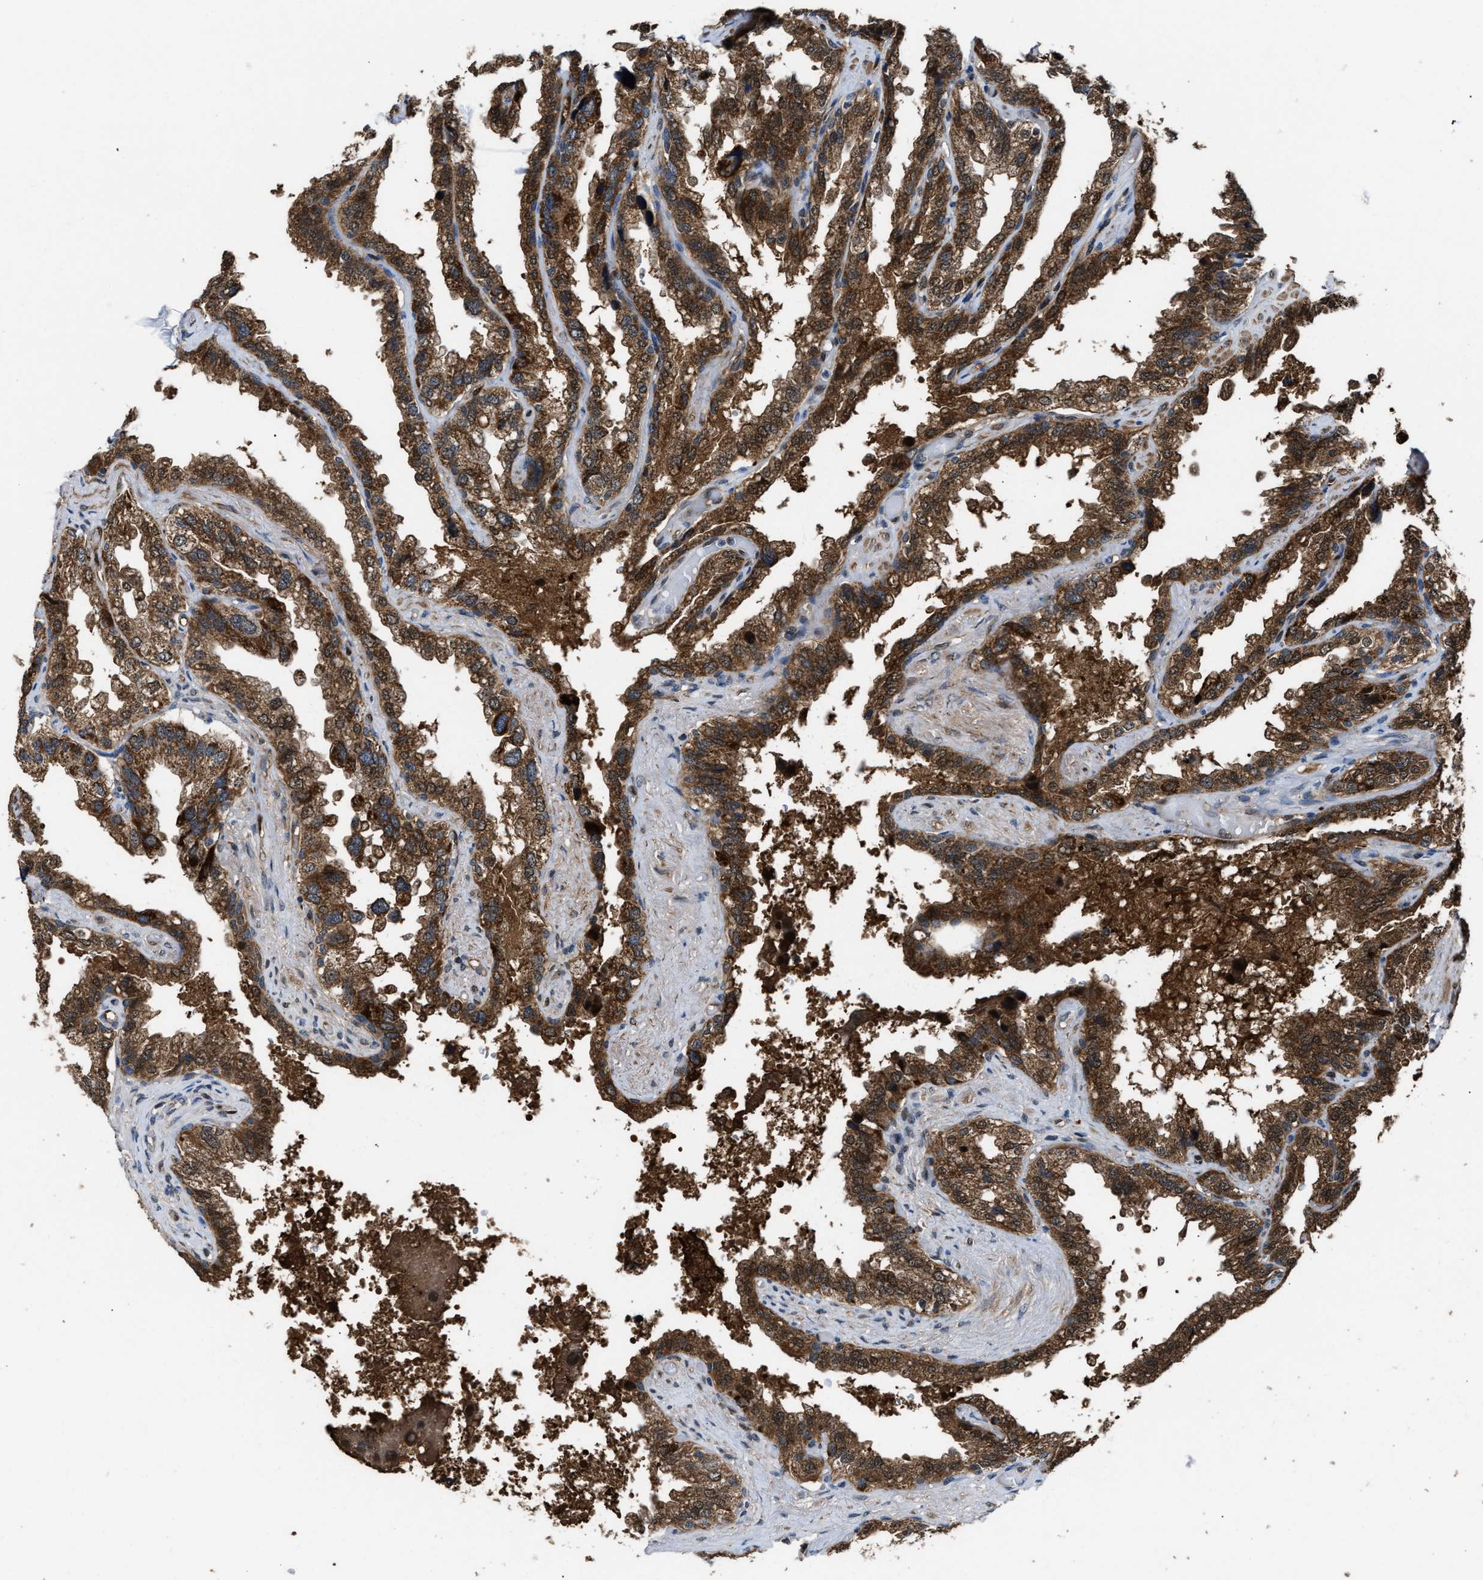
{"staining": {"intensity": "moderate", "quantity": ">75%", "location": "cytoplasmic/membranous"}, "tissue": "seminal vesicle", "cell_type": "Glandular cells", "image_type": "normal", "snomed": [{"axis": "morphology", "description": "Normal tissue, NOS"}, {"axis": "topography", "description": "Seminal veicle"}], "caption": "This image demonstrates benign seminal vesicle stained with immunohistochemistry (IHC) to label a protein in brown. The cytoplasmic/membranous of glandular cells show moderate positivity for the protein. Nuclei are counter-stained blue.", "gene": "PPA1", "patient": {"sex": "male", "age": 68}}